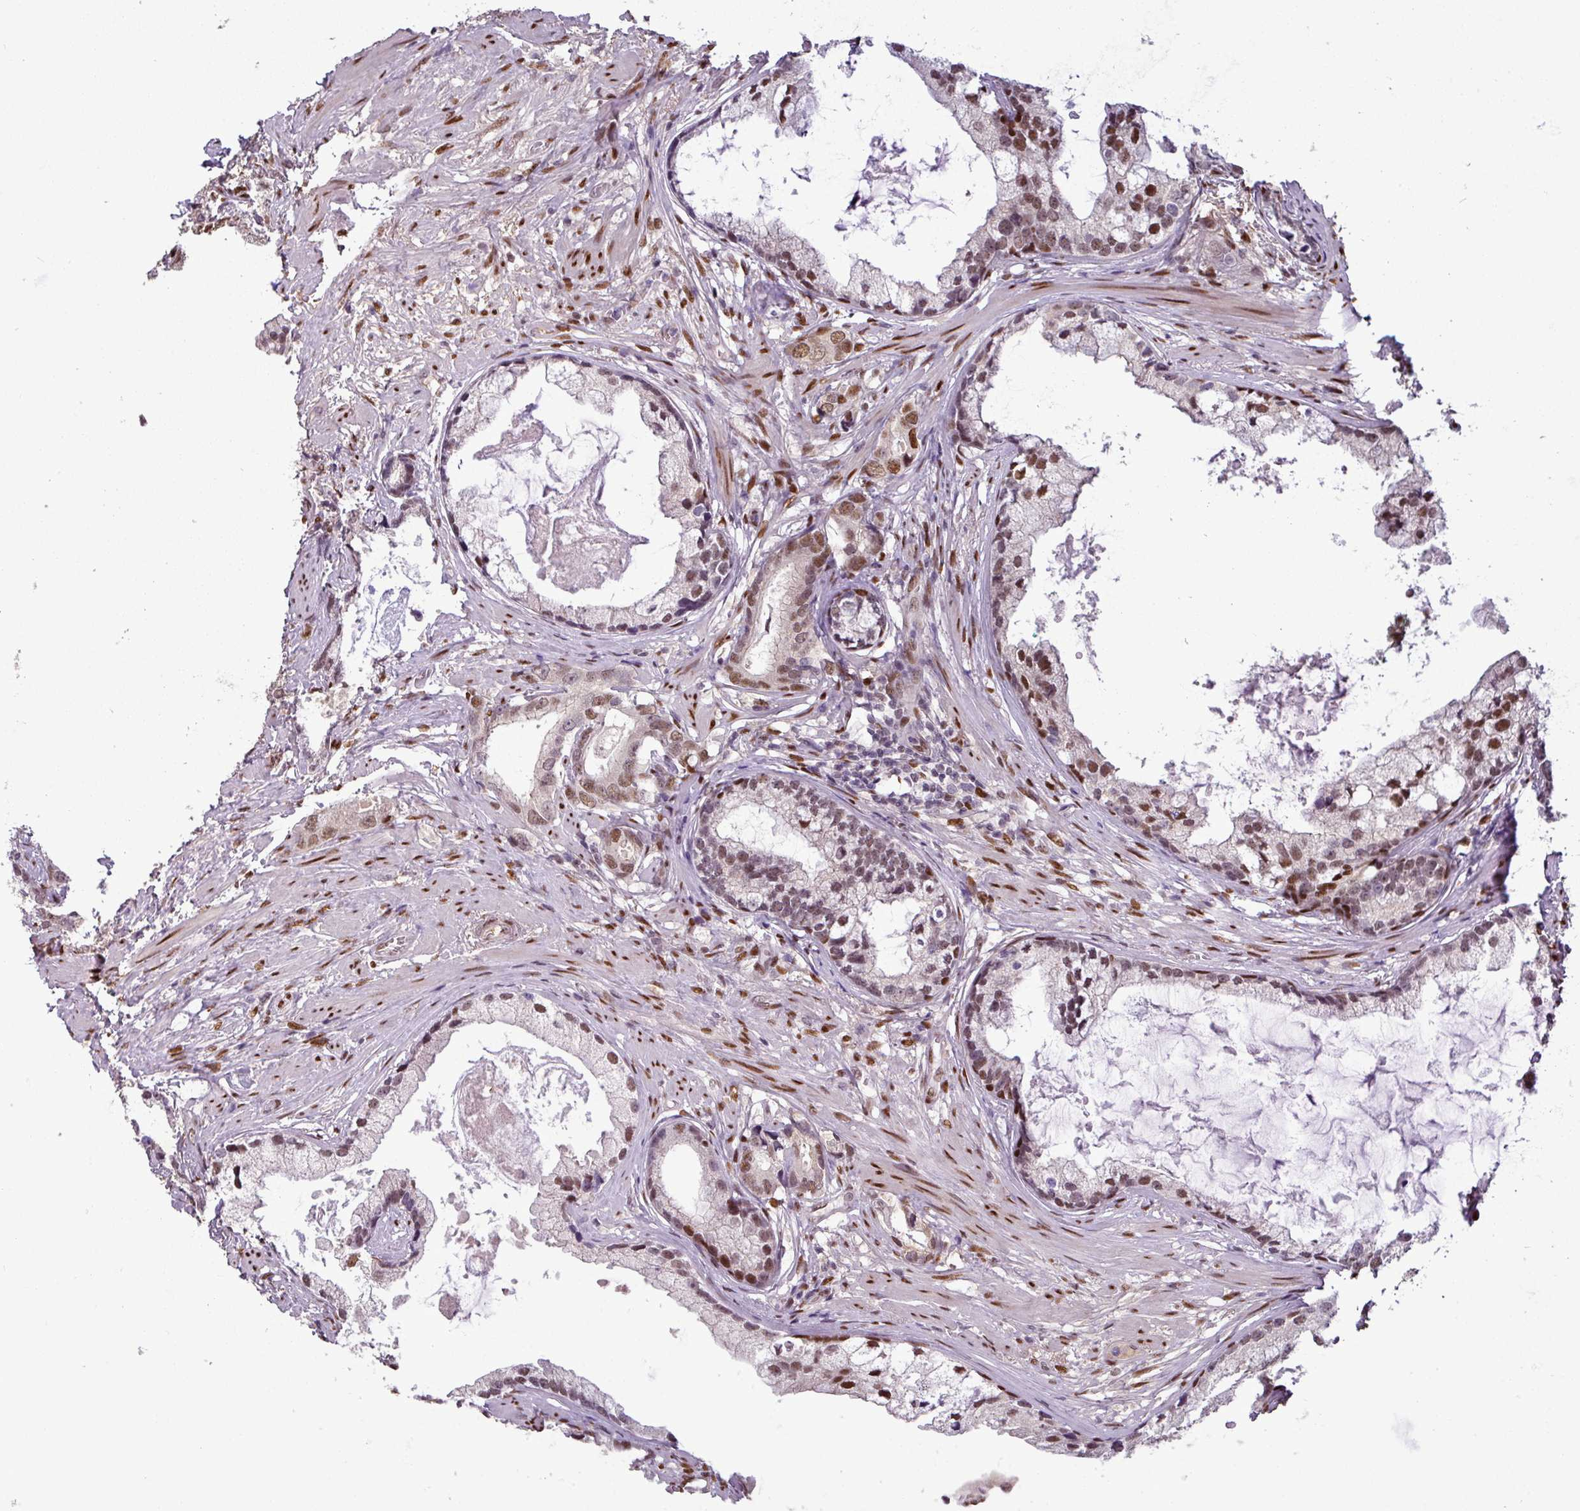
{"staining": {"intensity": "moderate", "quantity": ">75%", "location": "nuclear"}, "tissue": "prostate cancer", "cell_type": "Tumor cells", "image_type": "cancer", "snomed": [{"axis": "morphology", "description": "Adenocarcinoma, Low grade"}, {"axis": "topography", "description": "Prostate"}], "caption": "Prostate cancer was stained to show a protein in brown. There is medium levels of moderate nuclear expression in about >75% of tumor cells.", "gene": "IRF2BPL", "patient": {"sex": "male", "age": 71}}